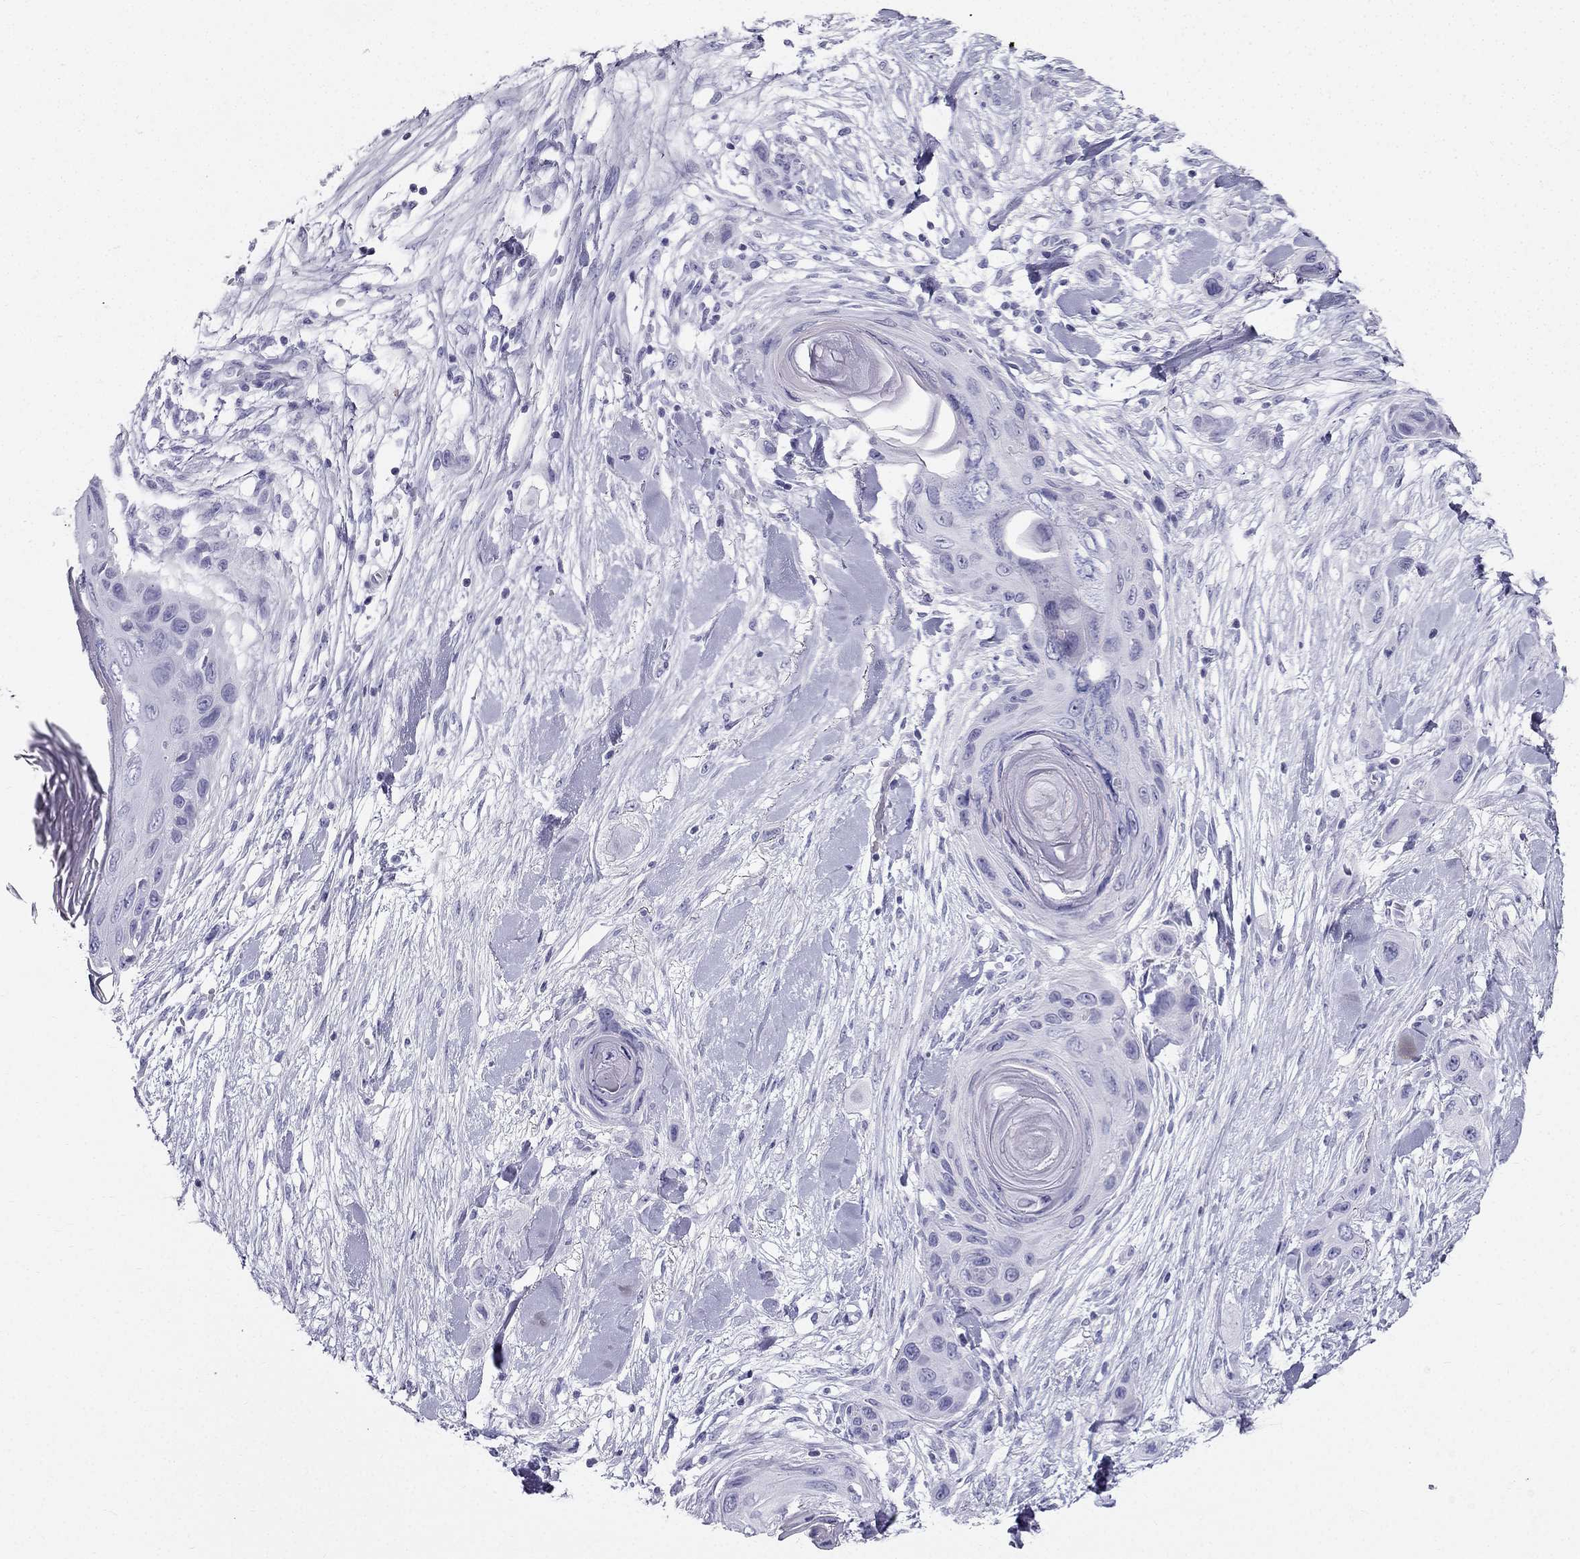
{"staining": {"intensity": "negative", "quantity": "none", "location": "none"}, "tissue": "skin cancer", "cell_type": "Tumor cells", "image_type": "cancer", "snomed": [{"axis": "morphology", "description": "Squamous cell carcinoma, NOS"}, {"axis": "topography", "description": "Skin"}], "caption": "DAB (3,3'-diaminobenzidine) immunohistochemical staining of squamous cell carcinoma (skin) shows no significant positivity in tumor cells.", "gene": "TFF3", "patient": {"sex": "male", "age": 79}}